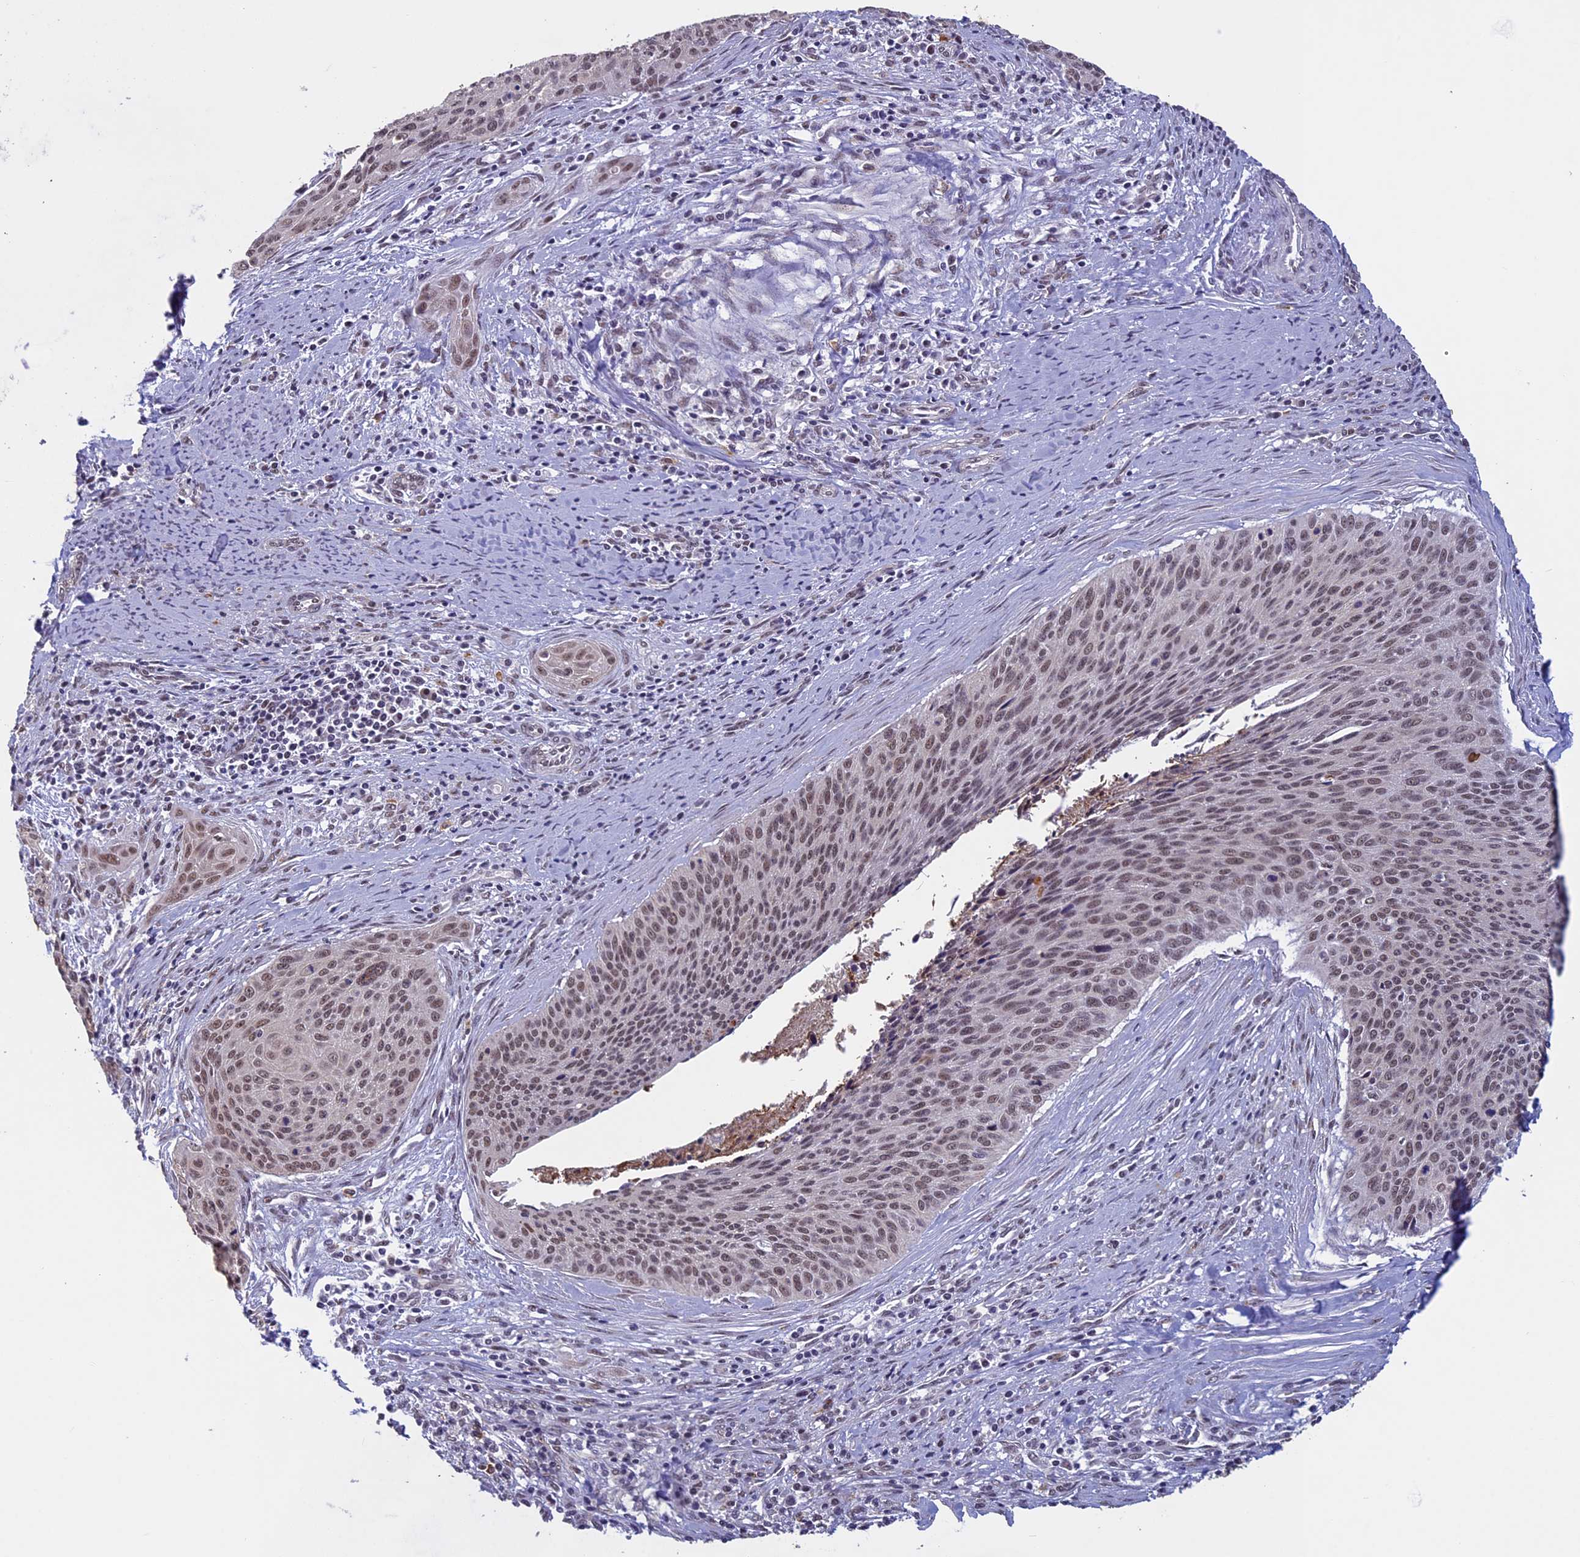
{"staining": {"intensity": "moderate", "quantity": ">75%", "location": "nuclear"}, "tissue": "cervical cancer", "cell_type": "Tumor cells", "image_type": "cancer", "snomed": [{"axis": "morphology", "description": "Squamous cell carcinoma, NOS"}, {"axis": "topography", "description": "Cervix"}], "caption": "Tumor cells show moderate nuclear positivity in about >75% of cells in cervical cancer (squamous cell carcinoma).", "gene": "RNF40", "patient": {"sex": "female", "age": 55}}